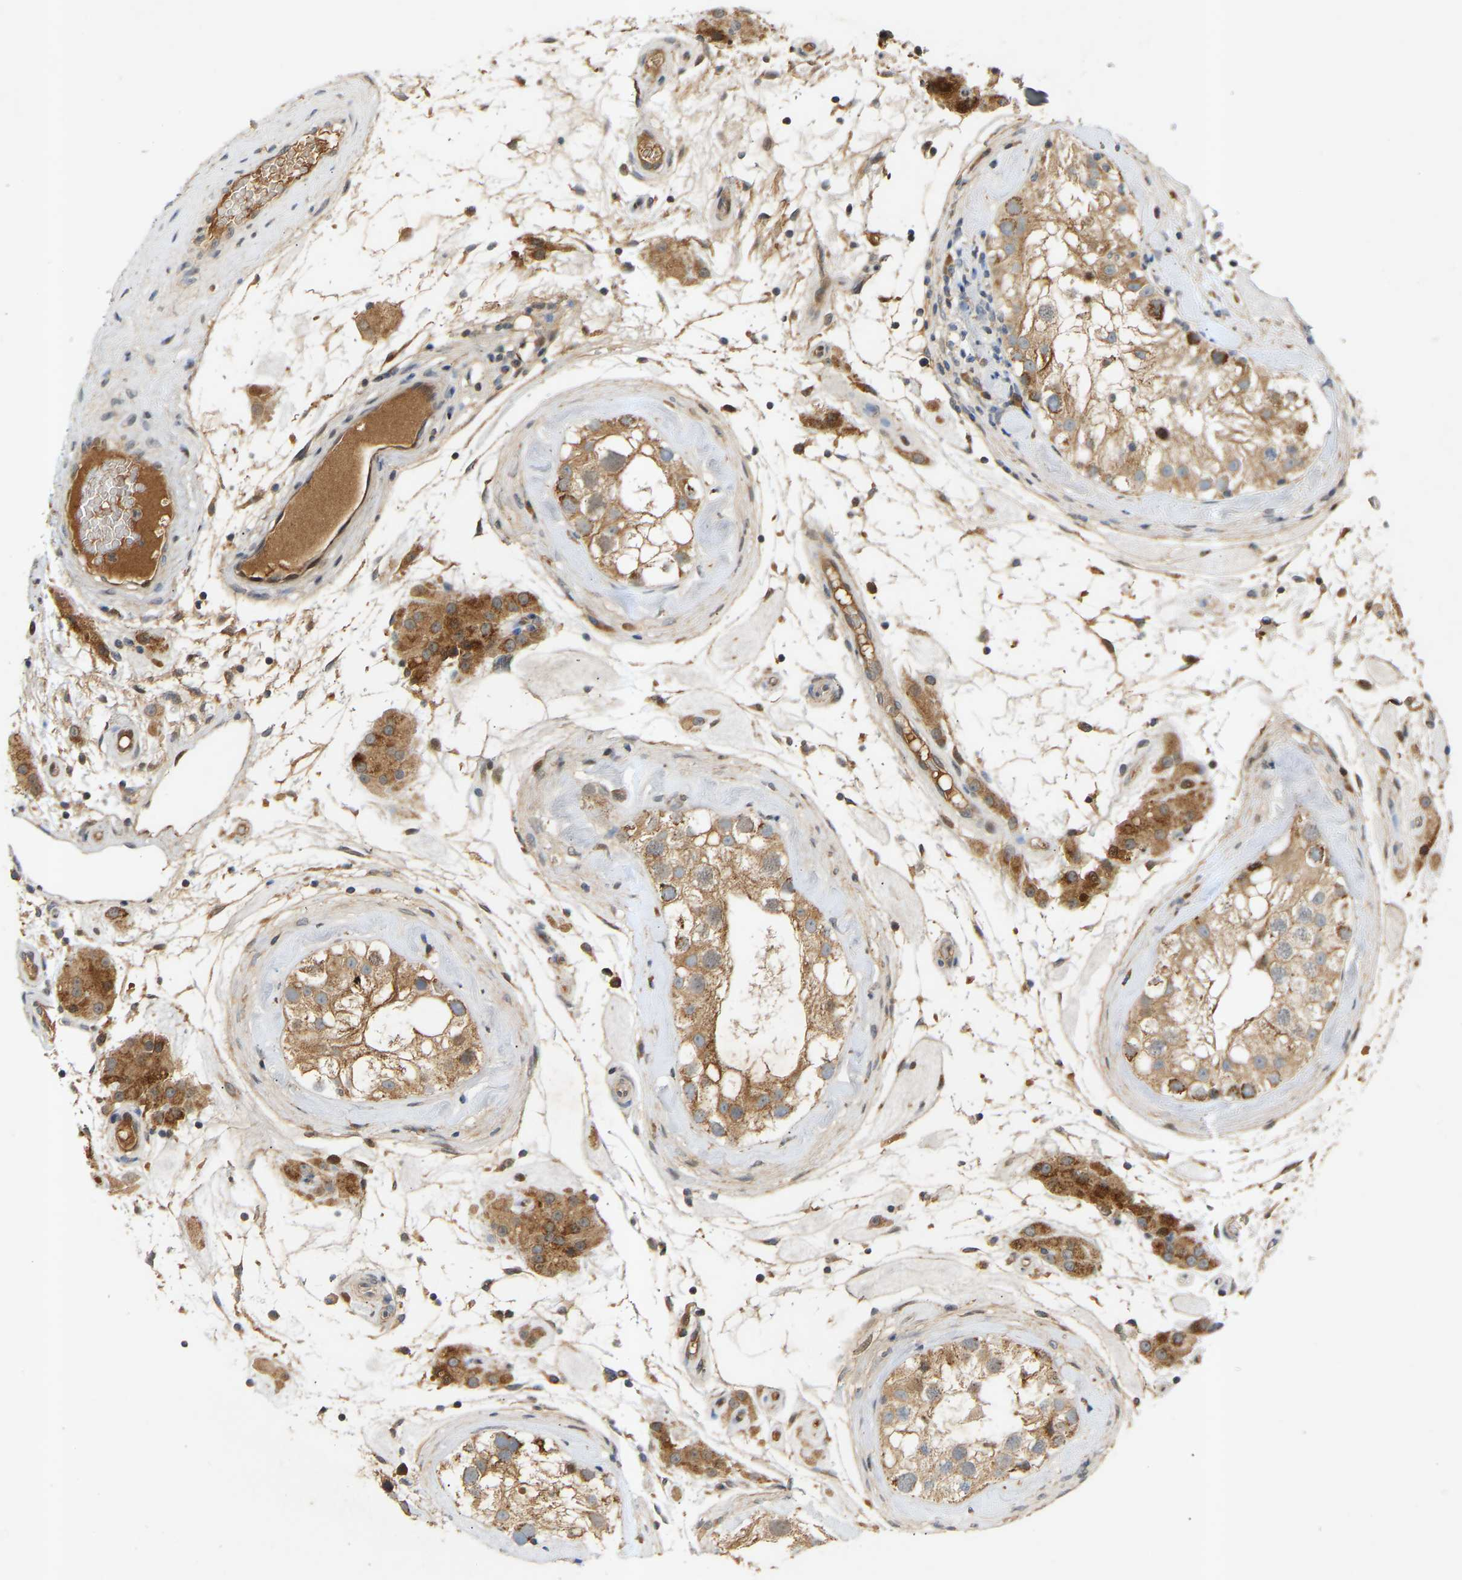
{"staining": {"intensity": "moderate", "quantity": ">75%", "location": "cytoplasmic/membranous"}, "tissue": "testis", "cell_type": "Cells in seminiferous ducts", "image_type": "normal", "snomed": [{"axis": "morphology", "description": "Normal tissue, NOS"}, {"axis": "topography", "description": "Testis"}], "caption": "Immunohistochemical staining of normal testis exhibits >75% levels of moderate cytoplasmic/membranous protein staining in approximately >75% of cells in seminiferous ducts. The protein is stained brown, and the nuclei are stained in blue (DAB (3,3'-diaminobenzidine) IHC with brightfield microscopy, high magnification).", "gene": "ATP5MF", "patient": {"sex": "male", "age": 46}}